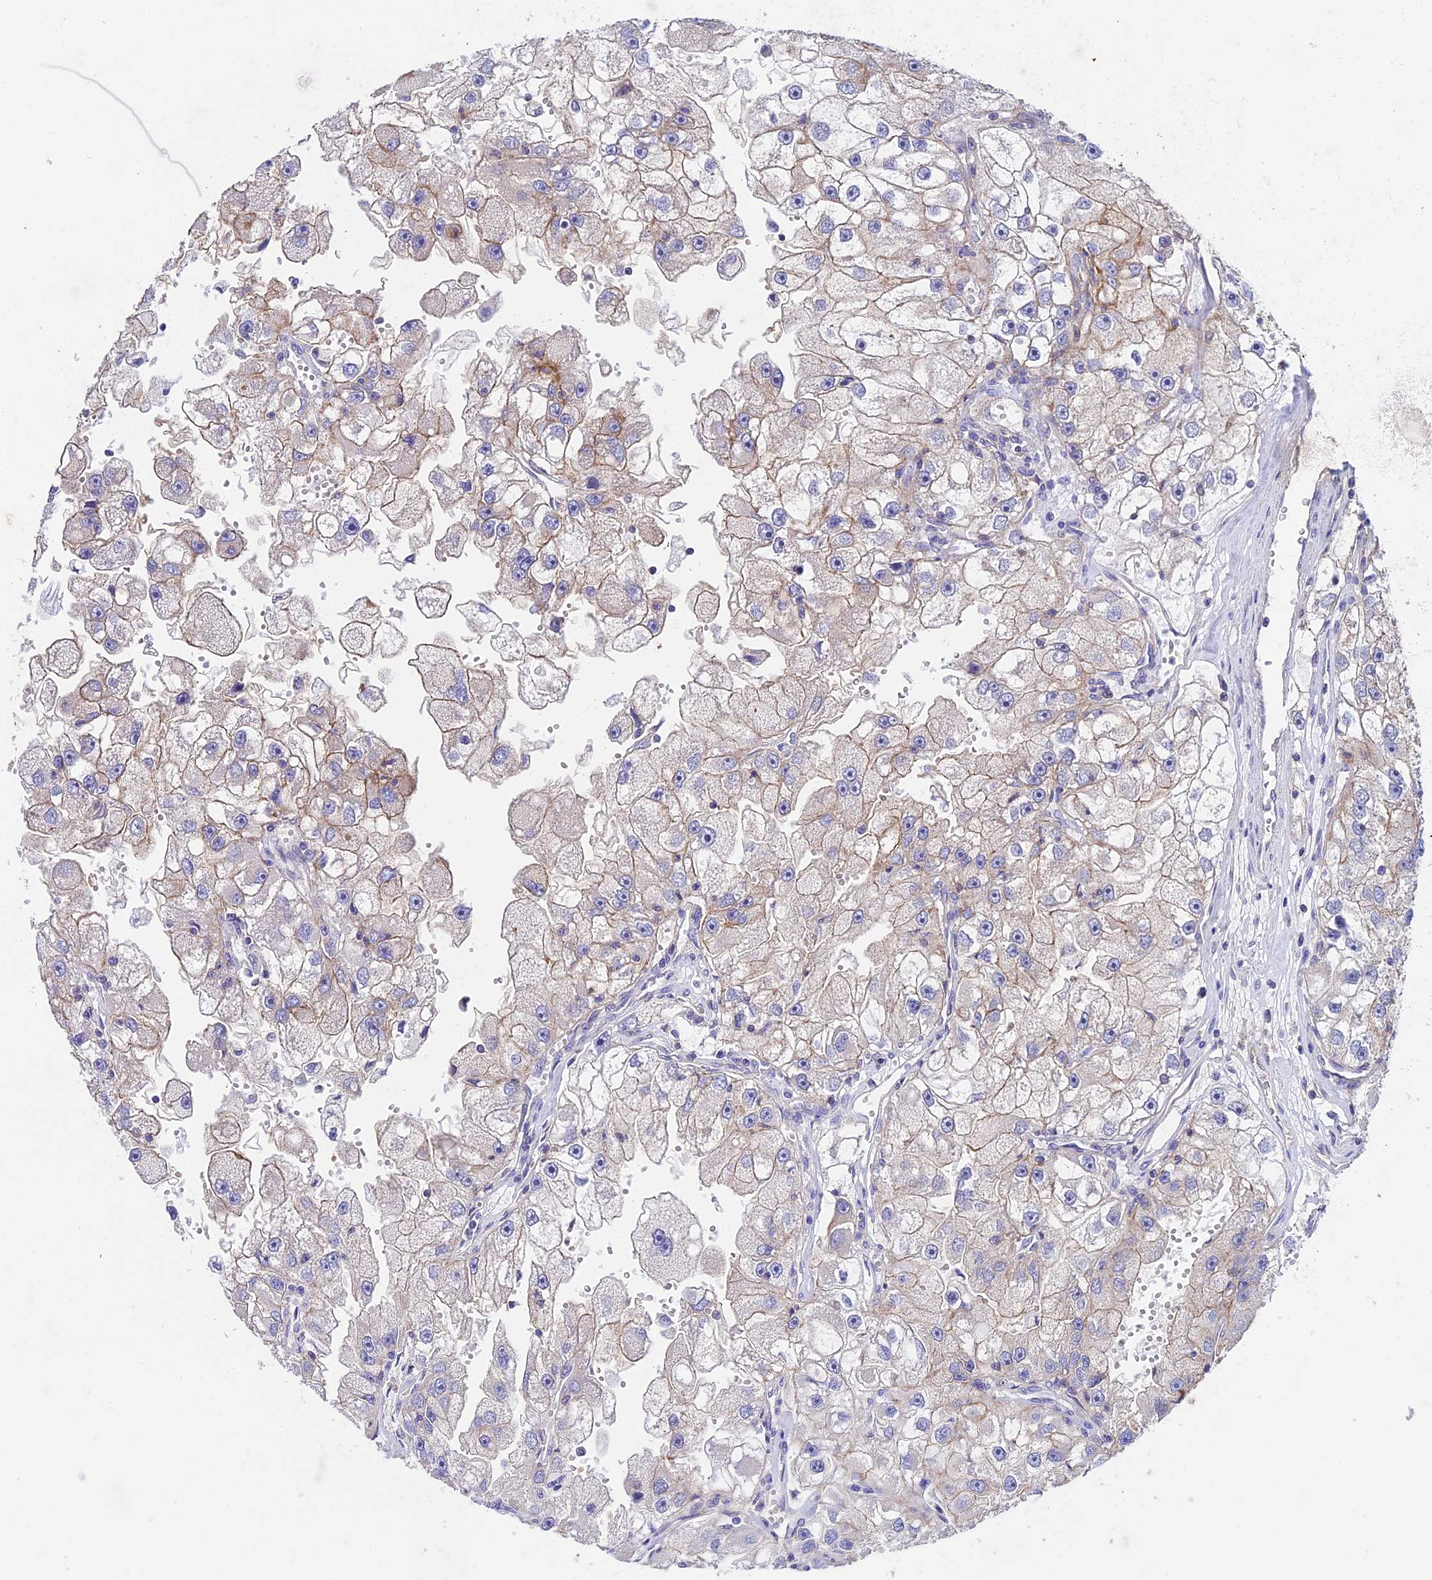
{"staining": {"intensity": "moderate", "quantity": "25%-75%", "location": "cytoplasmic/membranous"}, "tissue": "renal cancer", "cell_type": "Tumor cells", "image_type": "cancer", "snomed": [{"axis": "morphology", "description": "Adenocarcinoma, NOS"}, {"axis": "topography", "description": "Kidney"}], "caption": "Protein analysis of renal cancer (adenocarcinoma) tissue reveals moderate cytoplasmic/membranous staining in about 25%-75% of tumor cells. Immunohistochemistry (ihc) stains the protein of interest in brown and the nuclei are stained blue.", "gene": "QRFP", "patient": {"sex": "male", "age": 63}}